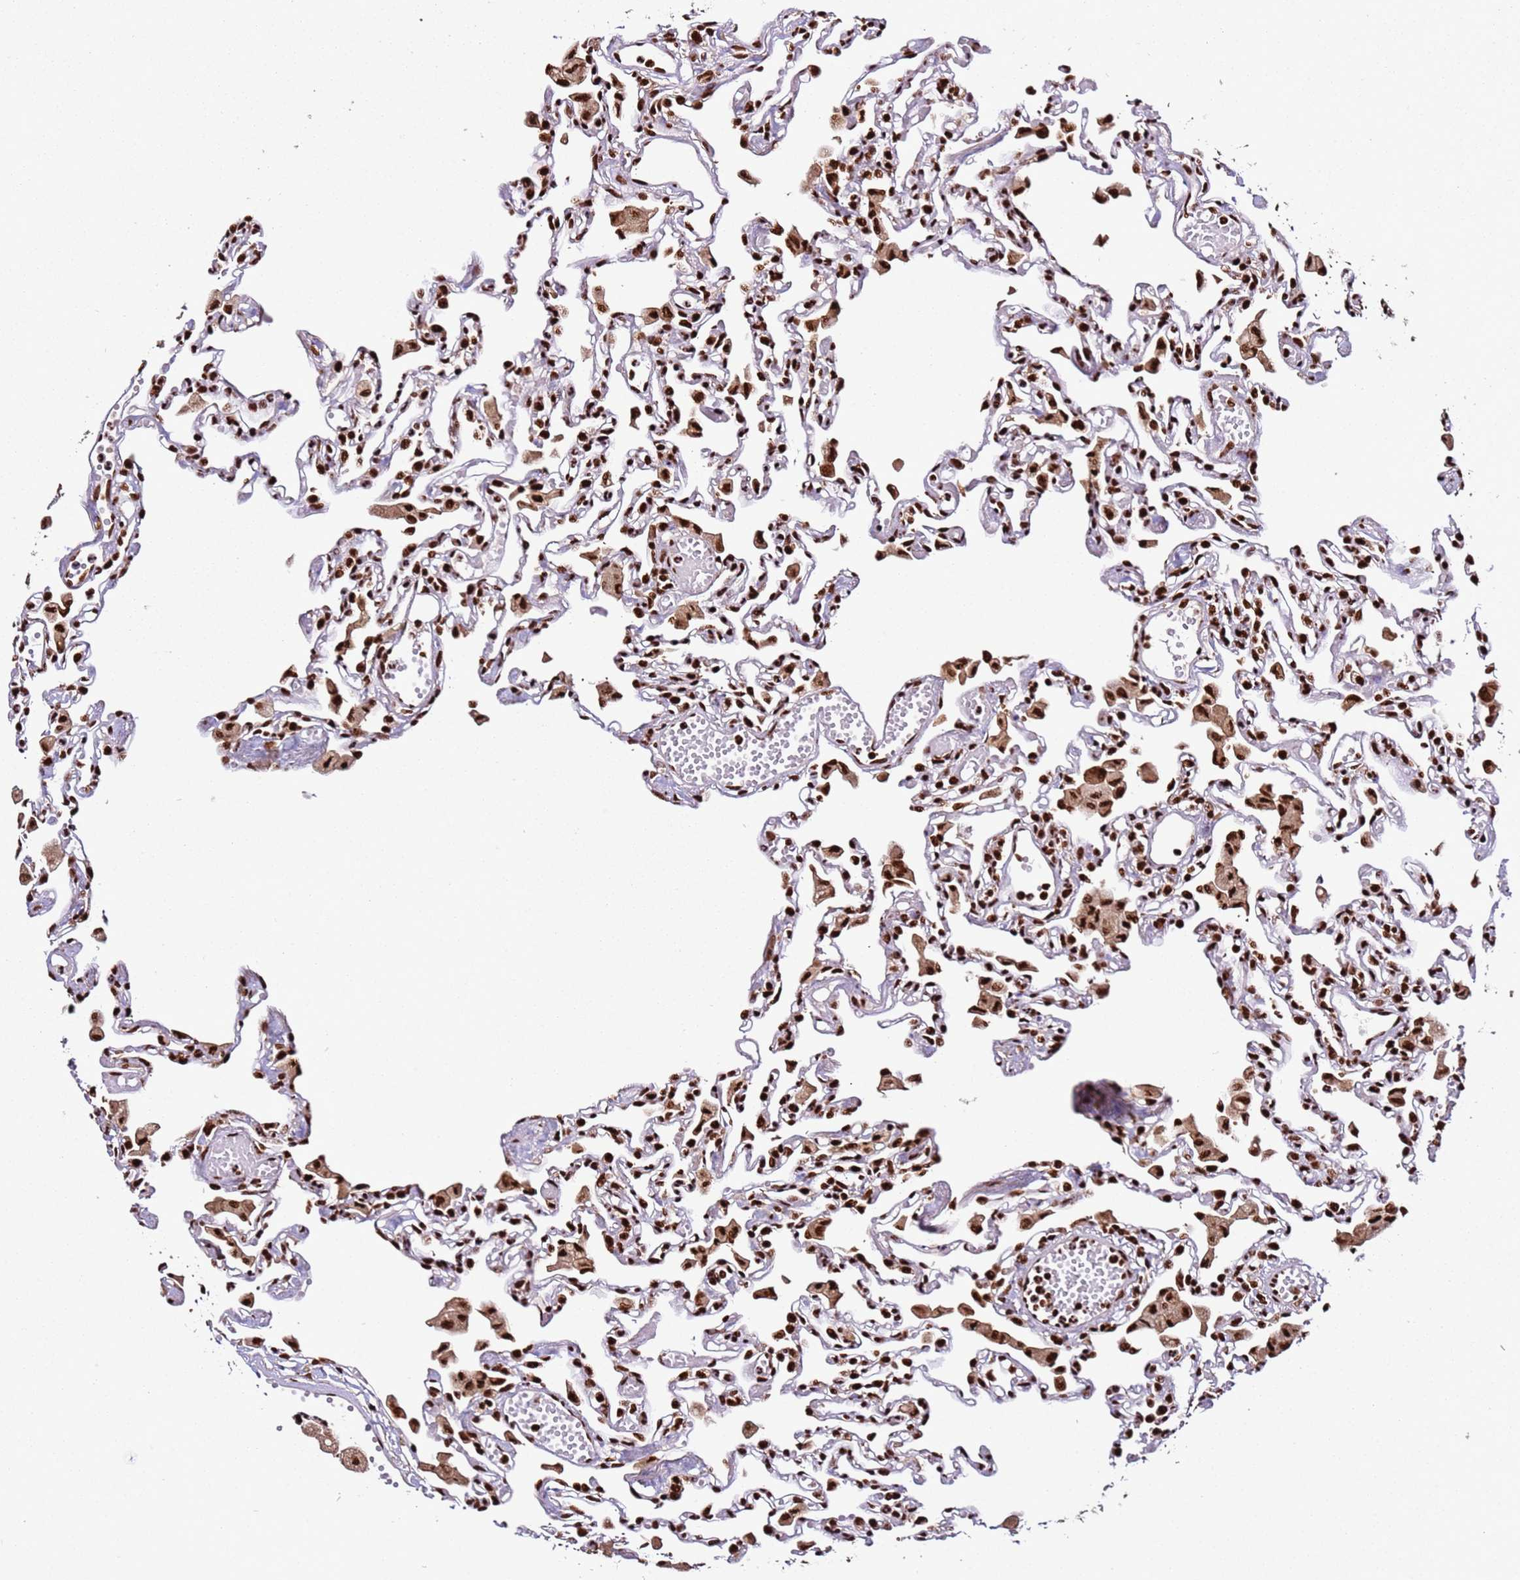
{"staining": {"intensity": "strong", "quantity": ">75%", "location": "nuclear"}, "tissue": "lung", "cell_type": "Alveolar cells", "image_type": "normal", "snomed": [{"axis": "morphology", "description": "Normal tissue, NOS"}, {"axis": "topography", "description": "Bronchus"}, {"axis": "topography", "description": "Lung"}], "caption": "Lung stained with IHC shows strong nuclear staining in about >75% of alveolar cells.", "gene": "C6orf226", "patient": {"sex": "female", "age": 49}}